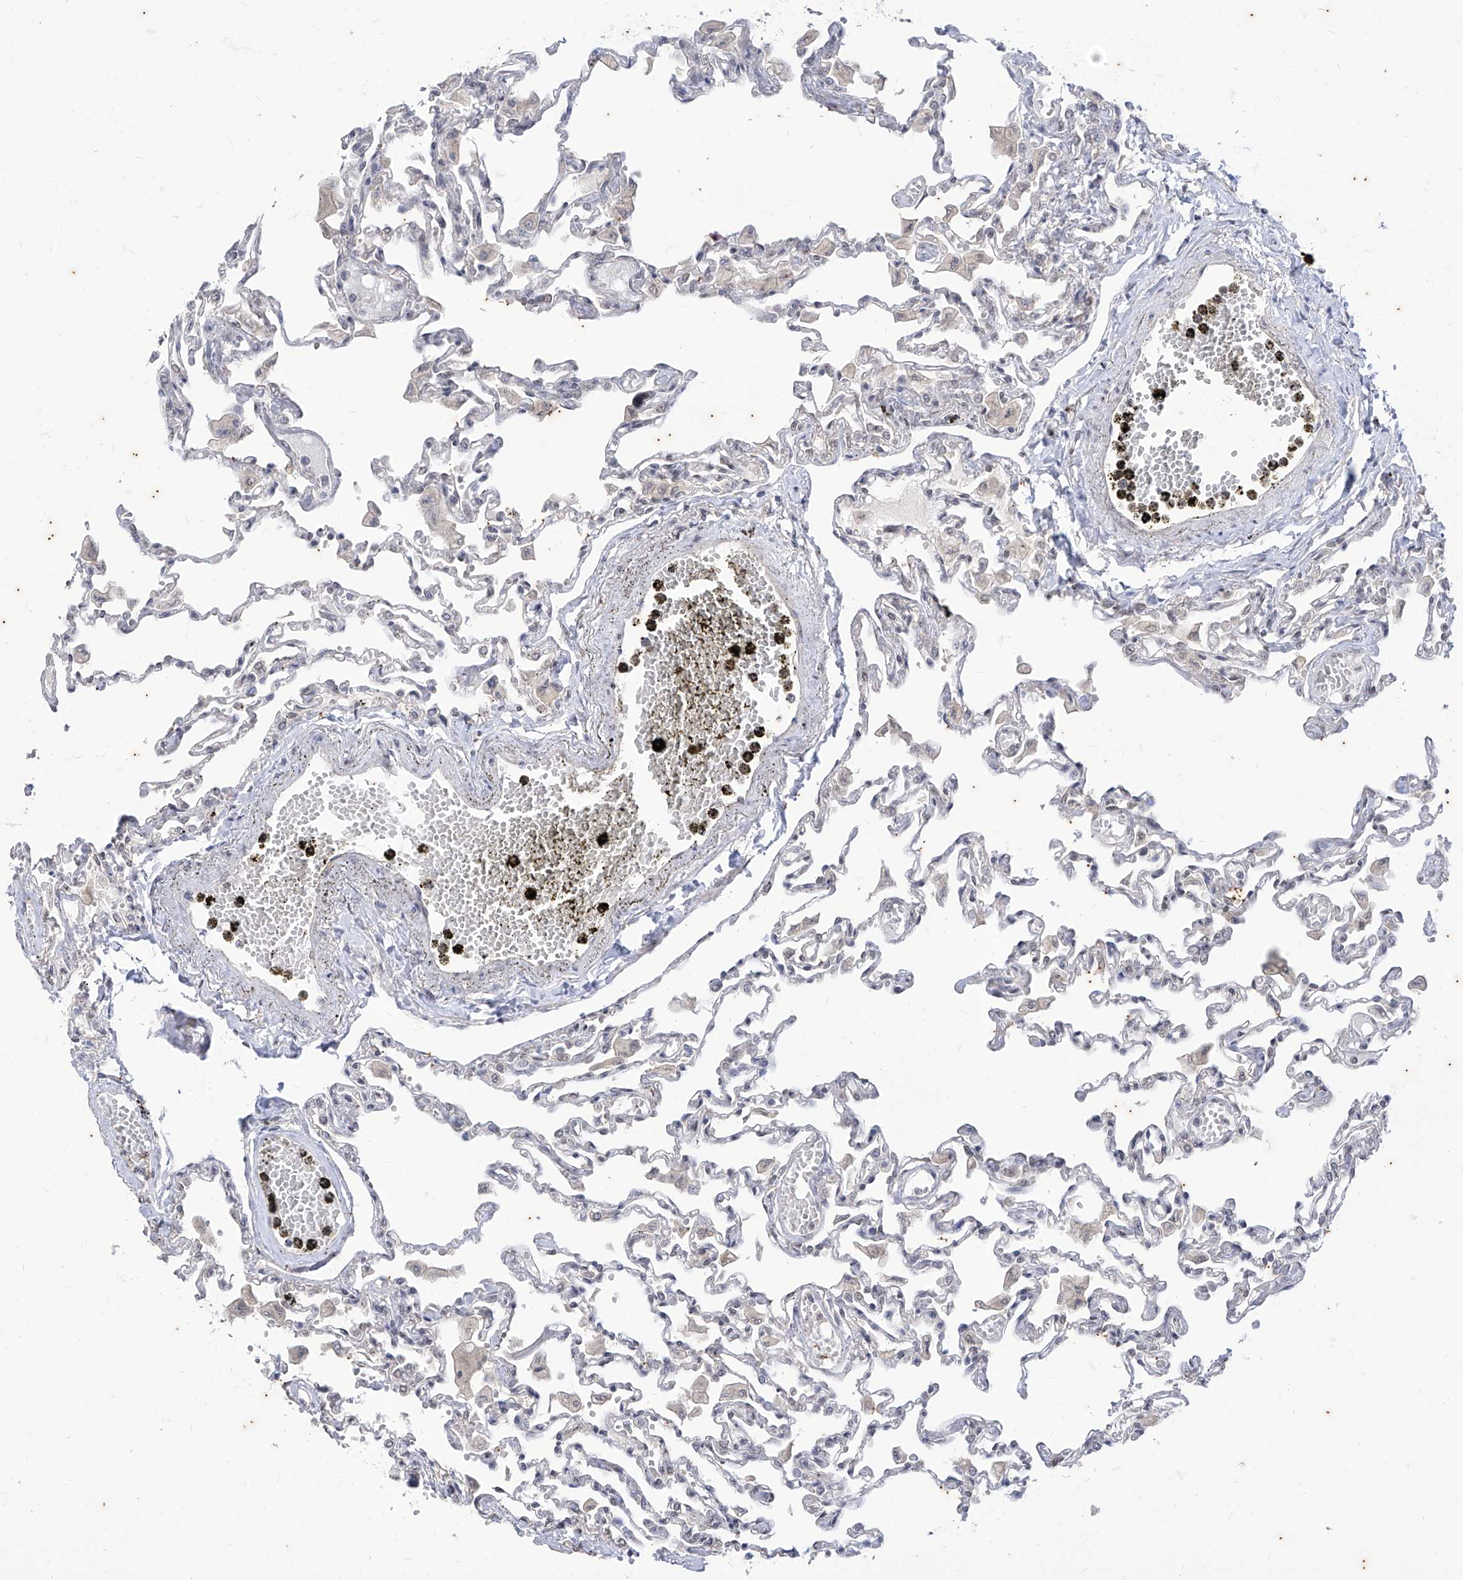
{"staining": {"intensity": "negative", "quantity": "none", "location": "none"}, "tissue": "lung", "cell_type": "Alveolar cells", "image_type": "normal", "snomed": [{"axis": "morphology", "description": "Normal tissue, NOS"}, {"axis": "topography", "description": "Bronchus"}, {"axis": "topography", "description": "Lung"}], "caption": "DAB immunohistochemical staining of normal lung exhibits no significant positivity in alveolar cells. (Brightfield microscopy of DAB (3,3'-diaminobenzidine) IHC at high magnification).", "gene": "PHF20L1", "patient": {"sex": "female", "age": 49}}